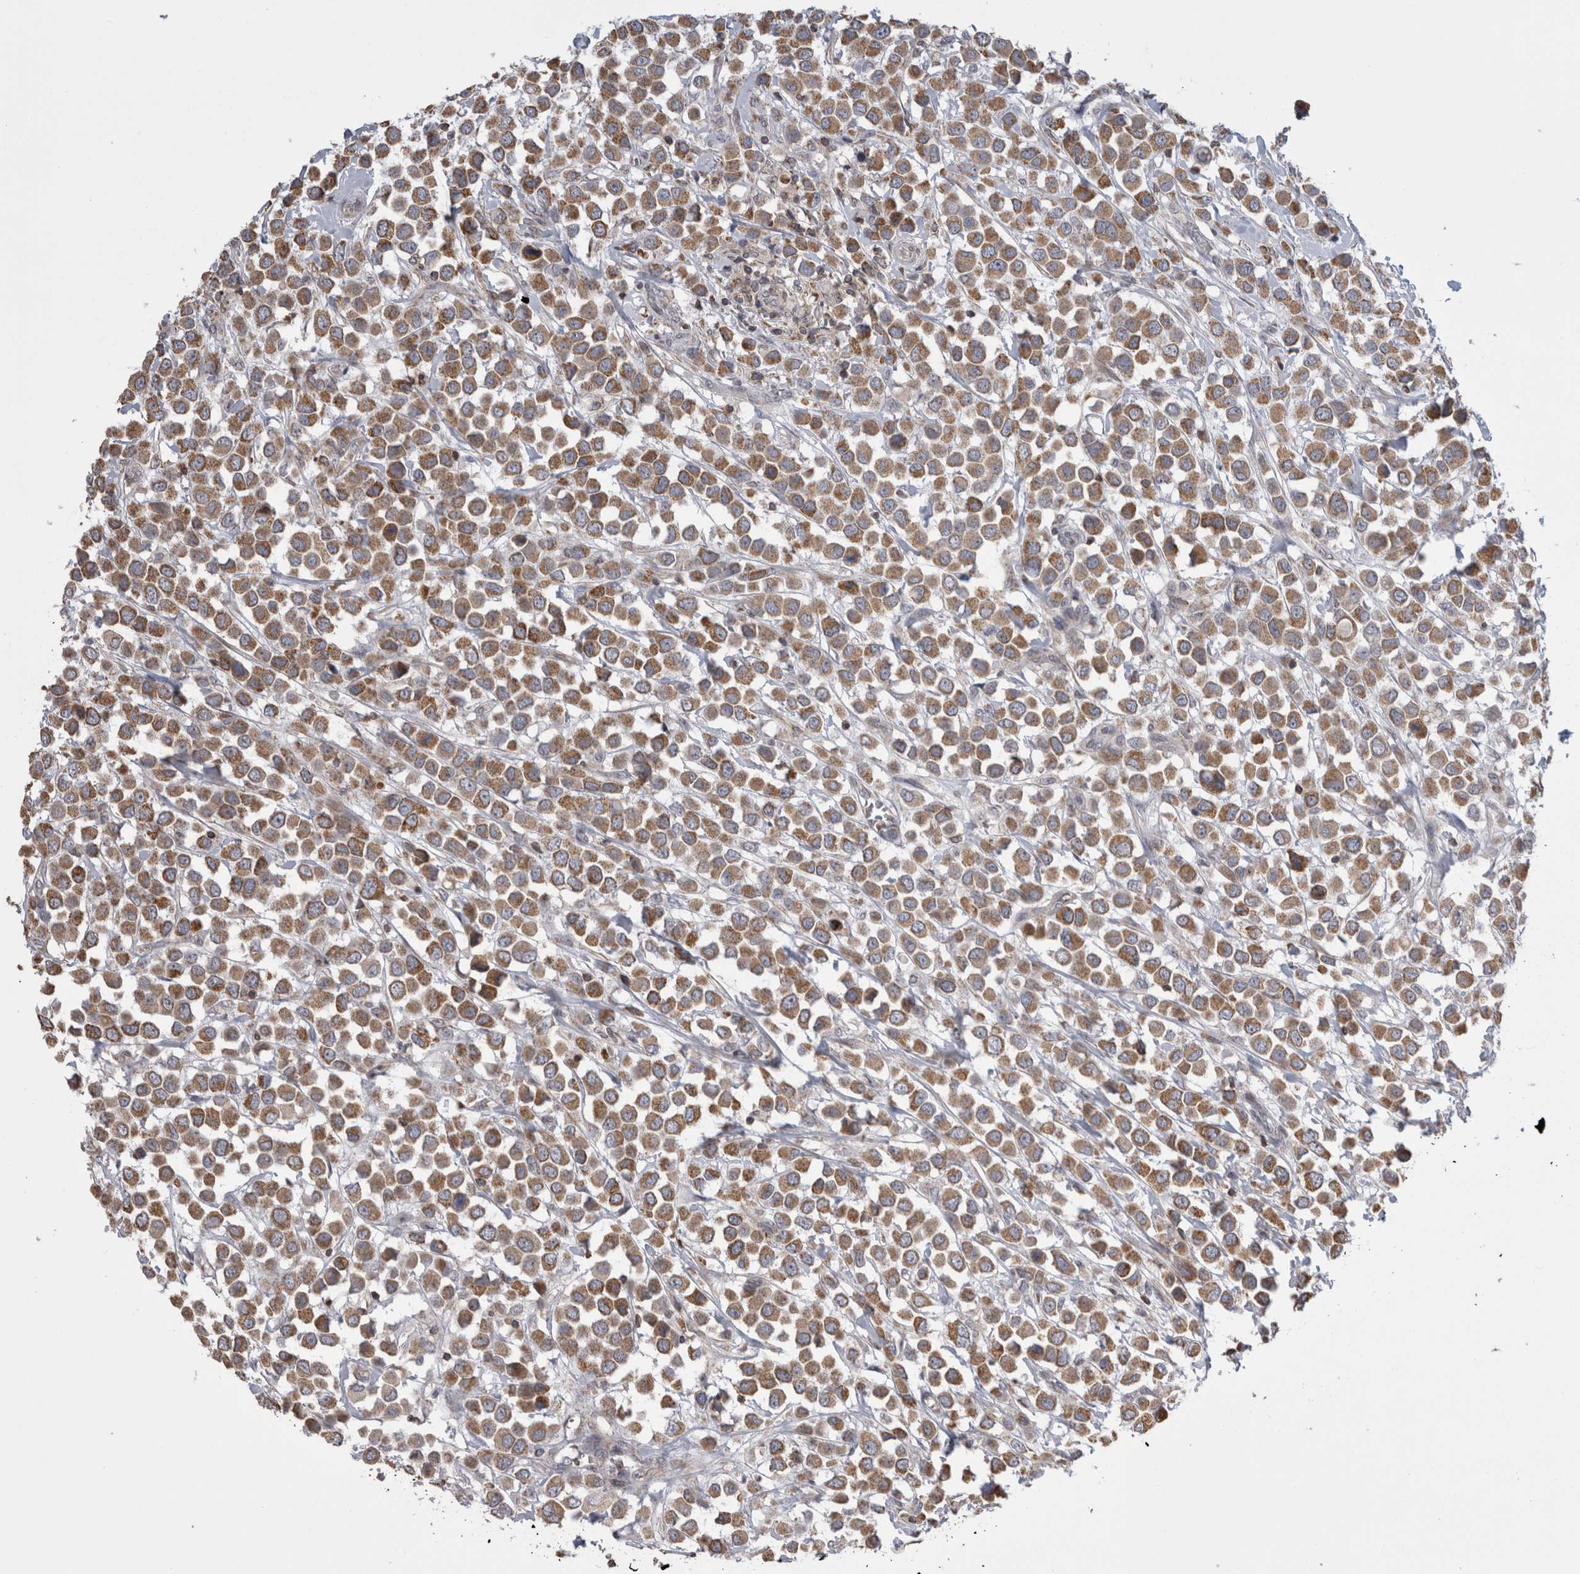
{"staining": {"intensity": "moderate", "quantity": ">75%", "location": "cytoplasmic/membranous"}, "tissue": "breast cancer", "cell_type": "Tumor cells", "image_type": "cancer", "snomed": [{"axis": "morphology", "description": "Duct carcinoma"}, {"axis": "topography", "description": "Breast"}], "caption": "There is medium levels of moderate cytoplasmic/membranous staining in tumor cells of breast intraductal carcinoma, as demonstrated by immunohistochemical staining (brown color).", "gene": "DARS2", "patient": {"sex": "female", "age": 61}}